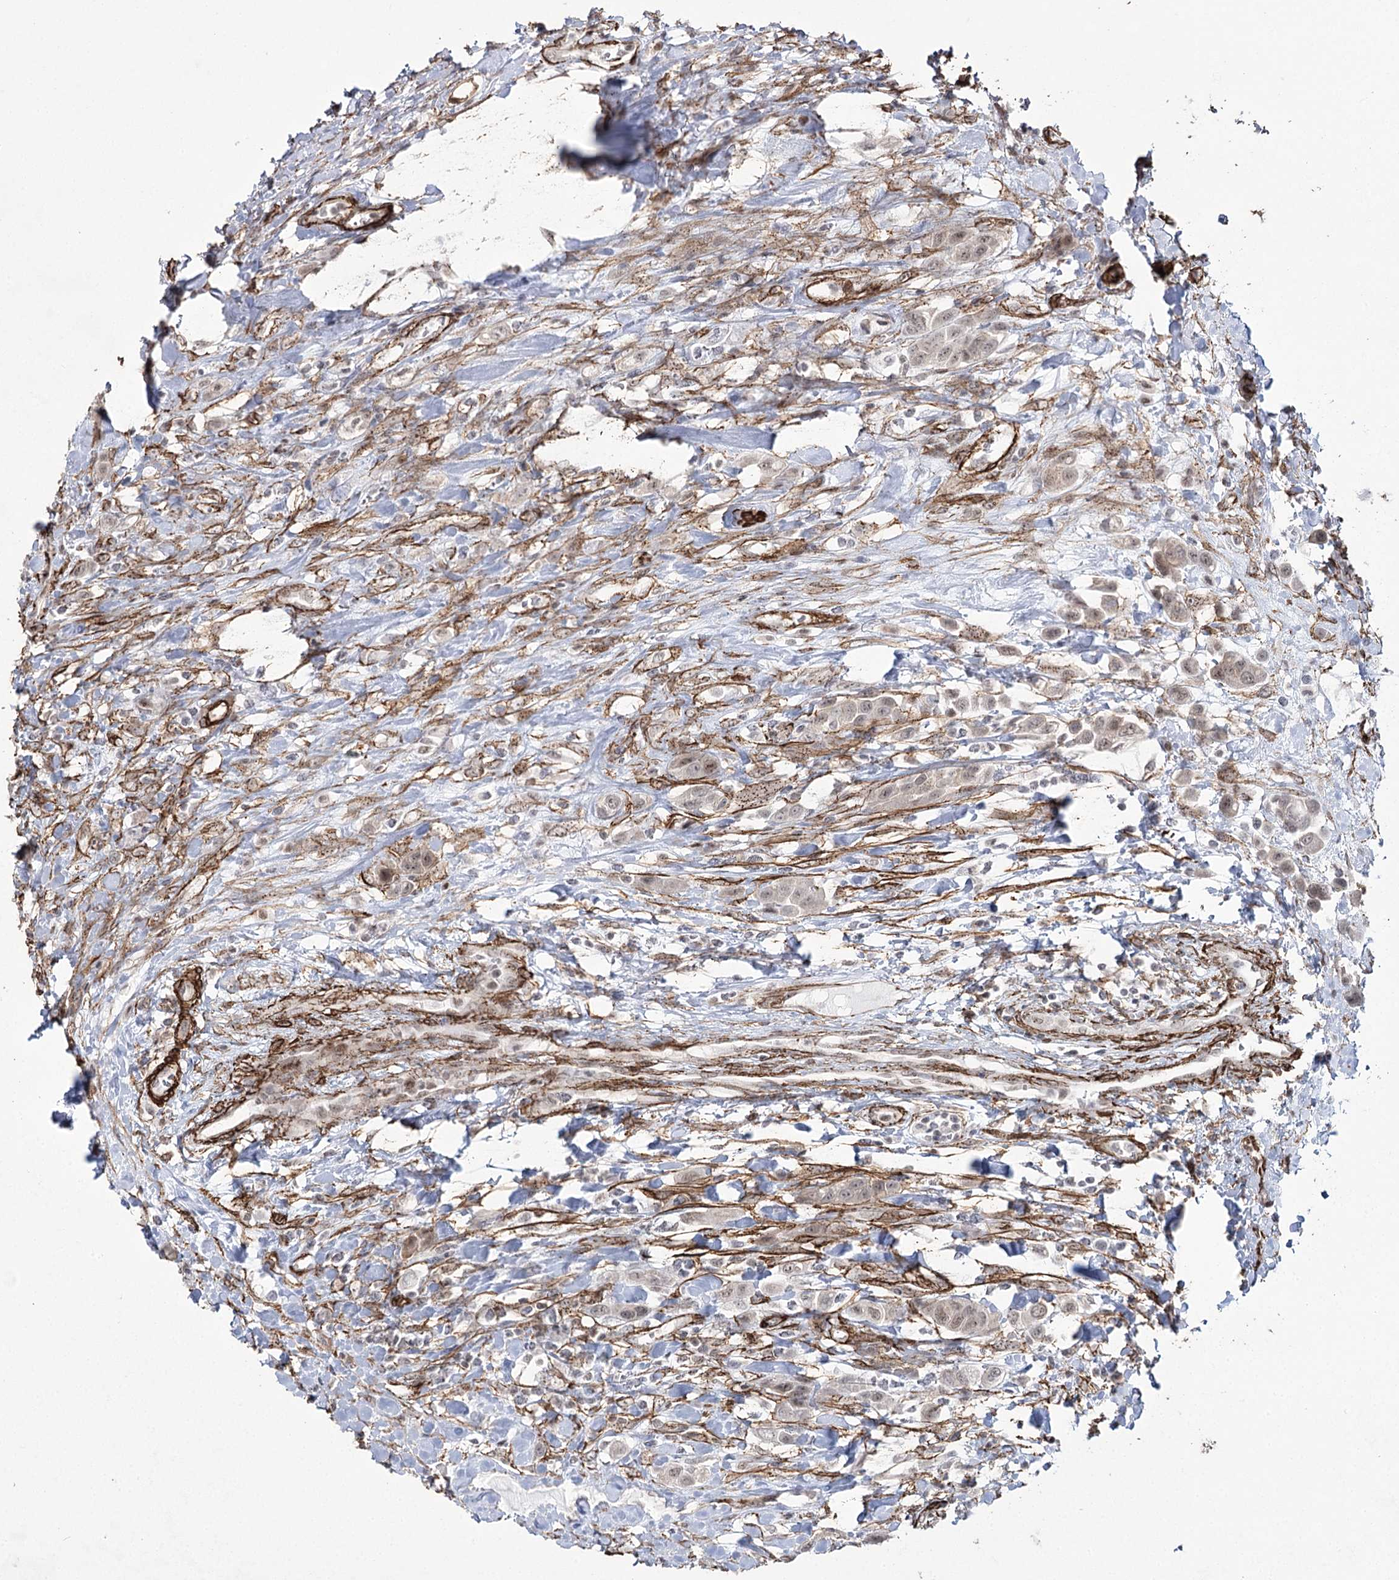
{"staining": {"intensity": "weak", "quantity": "25%-75%", "location": "nuclear"}, "tissue": "urothelial cancer", "cell_type": "Tumor cells", "image_type": "cancer", "snomed": [{"axis": "morphology", "description": "Urothelial carcinoma, High grade"}, {"axis": "topography", "description": "Urinary bladder"}], "caption": "Immunohistochemical staining of urothelial carcinoma (high-grade) reveals weak nuclear protein positivity in approximately 25%-75% of tumor cells.", "gene": "CWF19L1", "patient": {"sex": "male", "age": 50}}